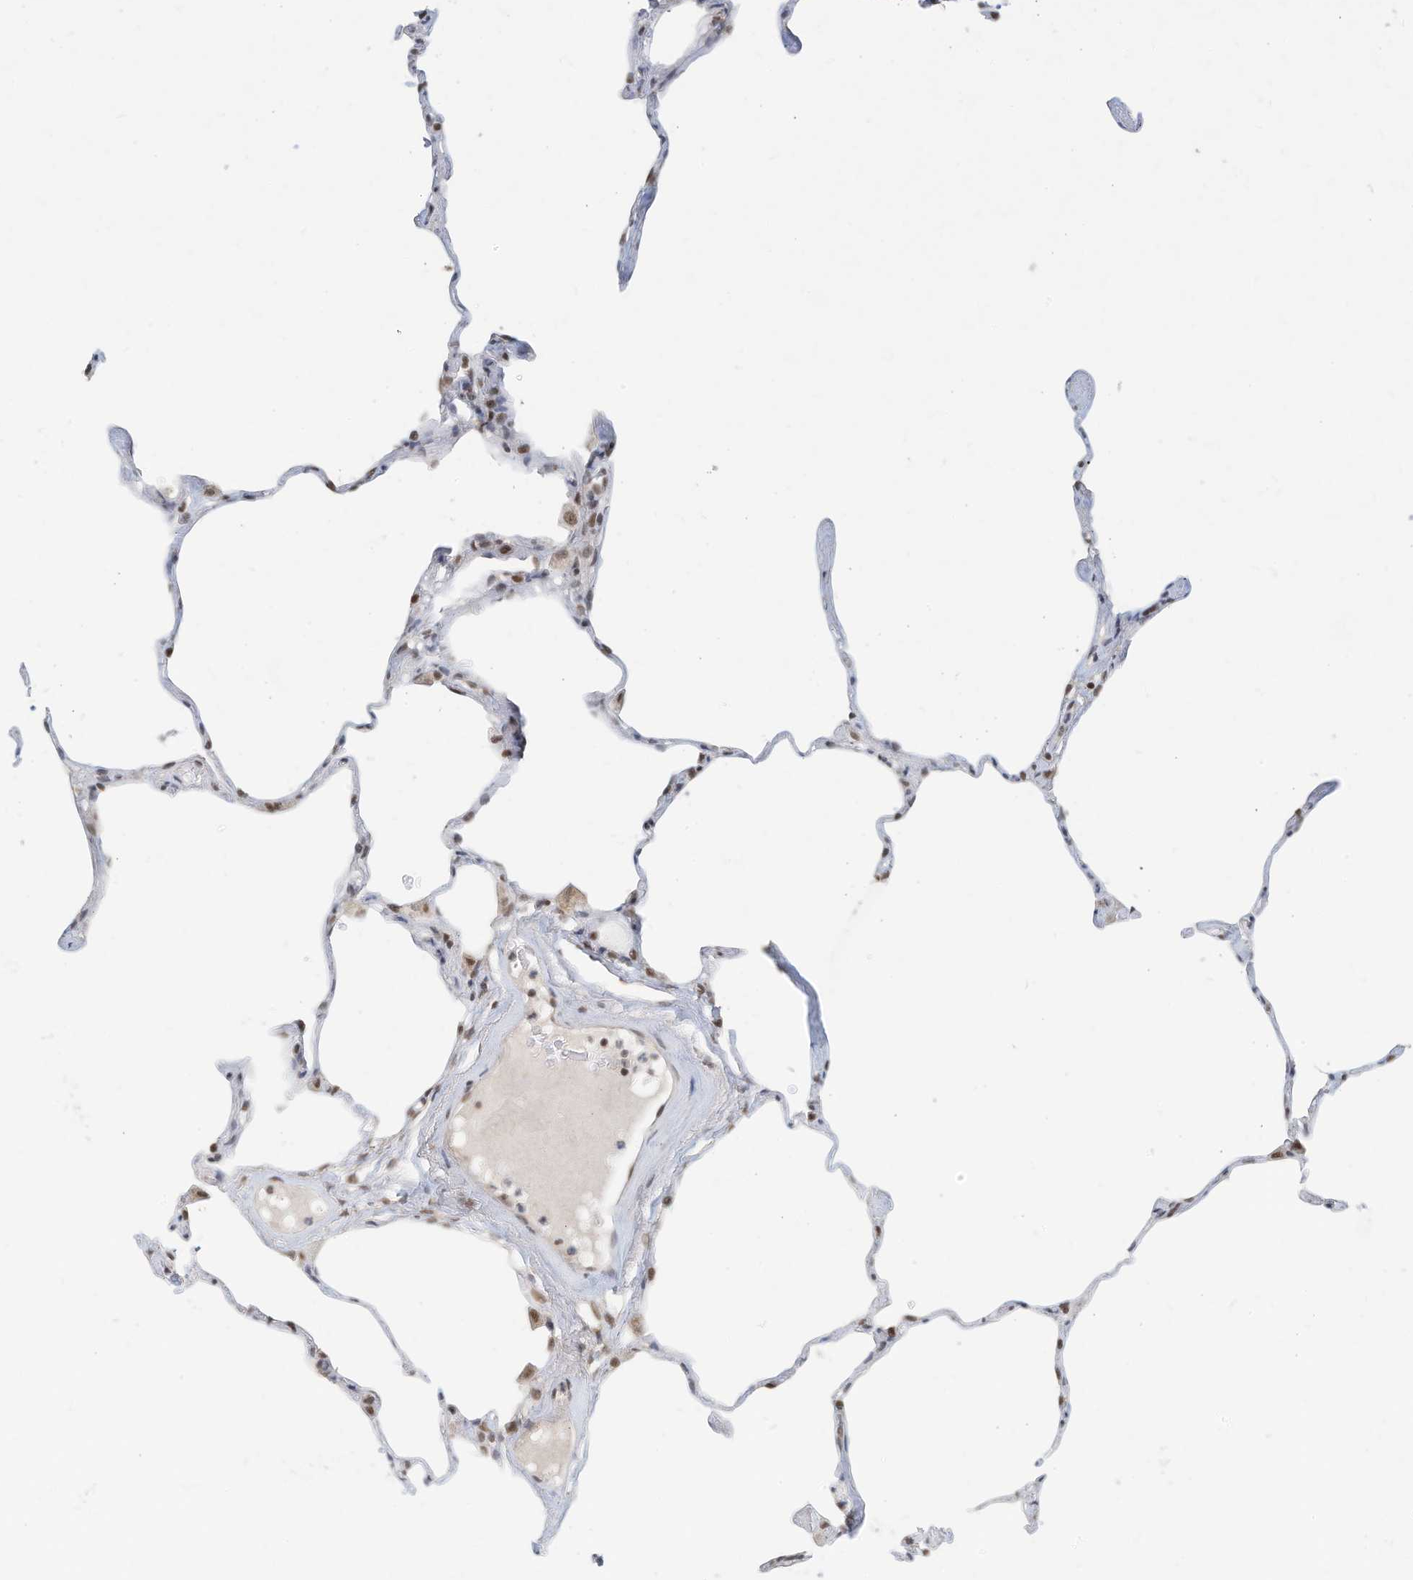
{"staining": {"intensity": "moderate", "quantity": "<25%", "location": "nuclear"}, "tissue": "lung", "cell_type": "Alveolar cells", "image_type": "normal", "snomed": [{"axis": "morphology", "description": "Normal tissue, NOS"}, {"axis": "topography", "description": "Lung"}], "caption": "IHC of normal lung displays low levels of moderate nuclear expression in about <25% of alveolar cells.", "gene": "OGT", "patient": {"sex": "male", "age": 65}}